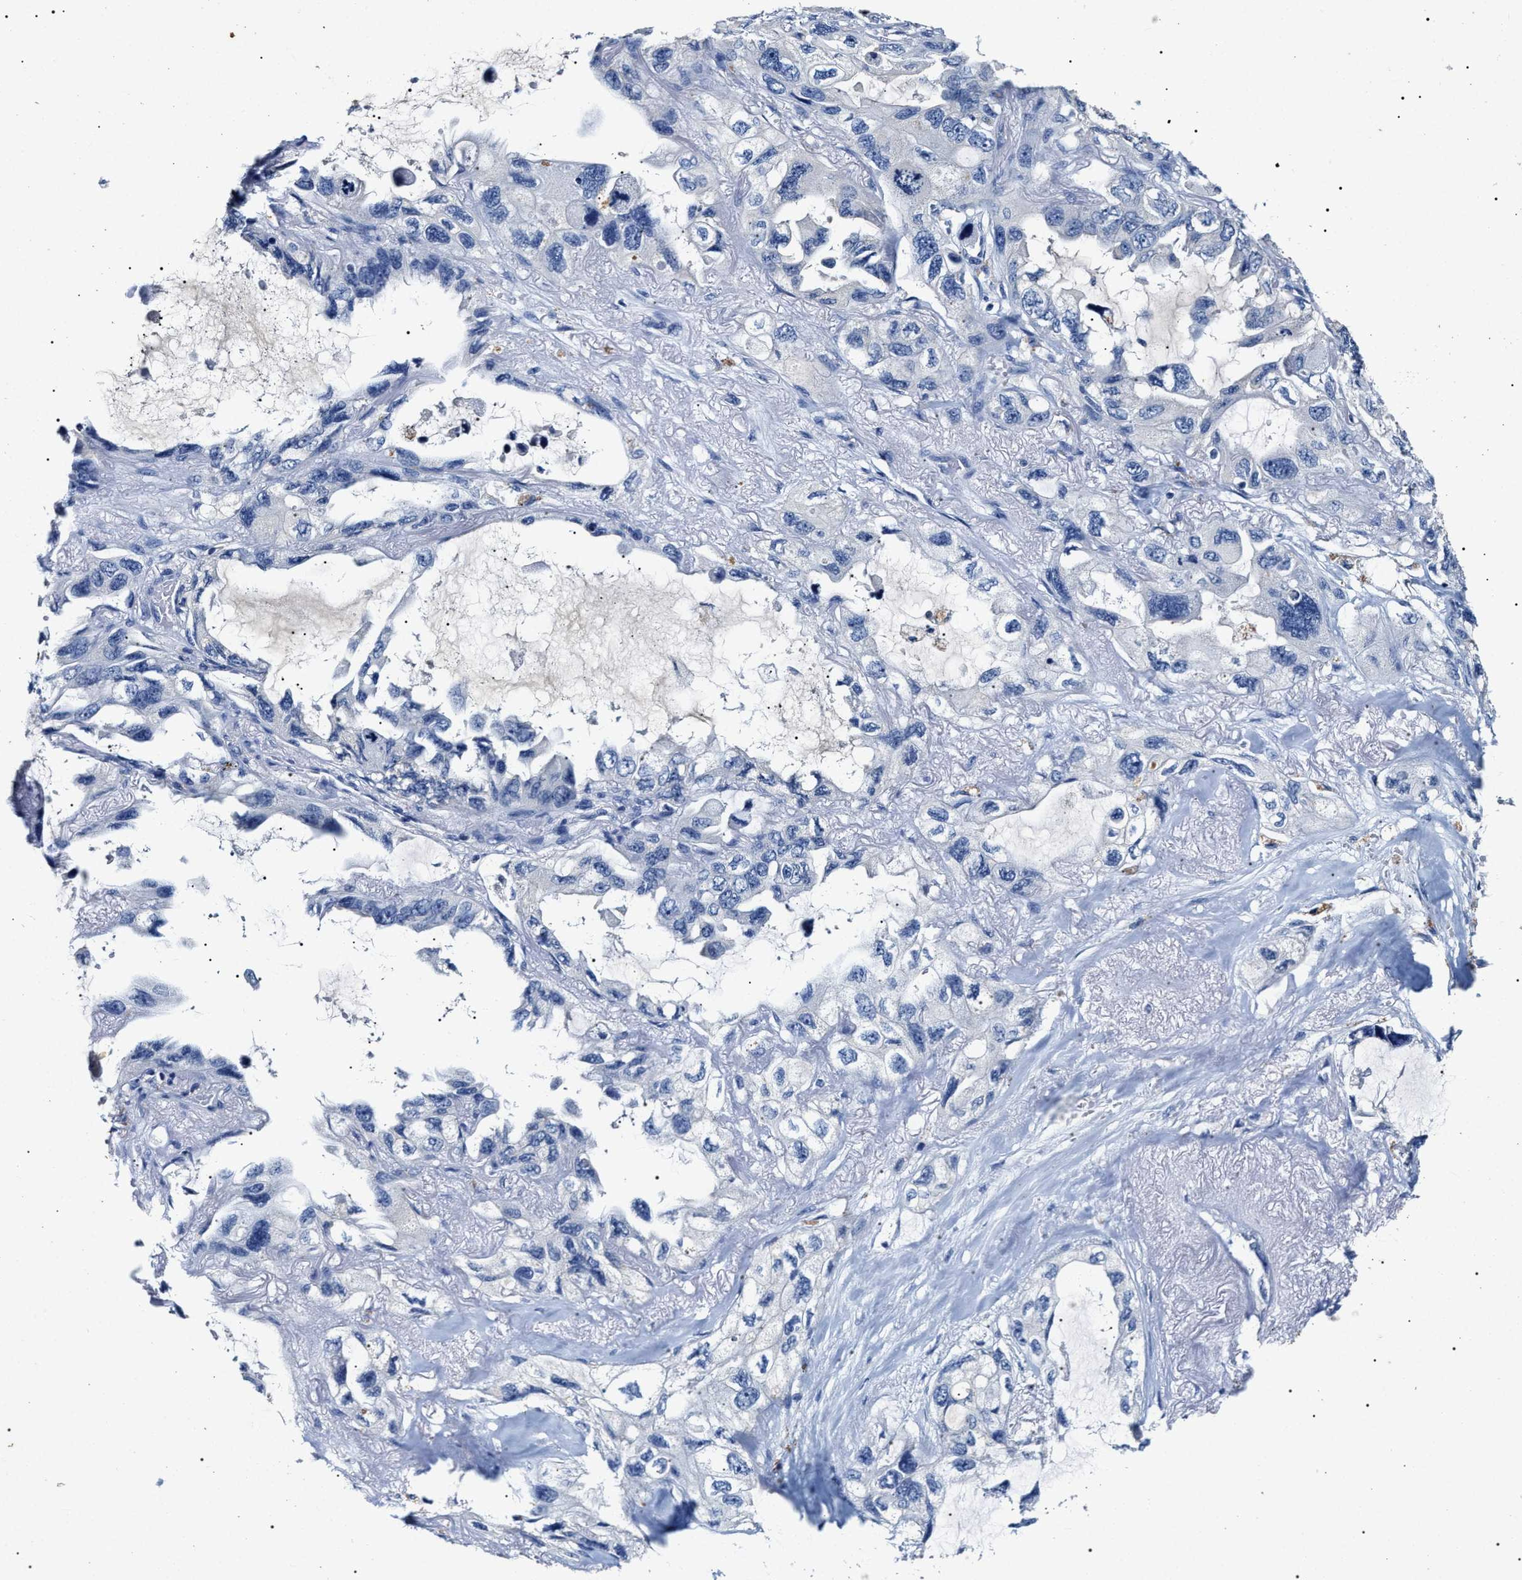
{"staining": {"intensity": "negative", "quantity": "none", "location": "none"}, "tissue": "lung cancer", "cell_type": "Tumor cells", "image_type": "cancer", "snomed": [{"axis": "morphology", "description": "Squamous cell carcinoma, NOS"}, {"axis": "topography", "description": "Lung"}], "caption": "Immunohistochemistry (IHC) histopathology image of neoplastic tissue: human squamous cell carcinoma (lung) stained with DAB (3,3'-diaminobenzidine) reveals no significant protein expression in tumor cells.", "gene": "LRRC8E", "patient": {"sex": "female", "age": 73}}